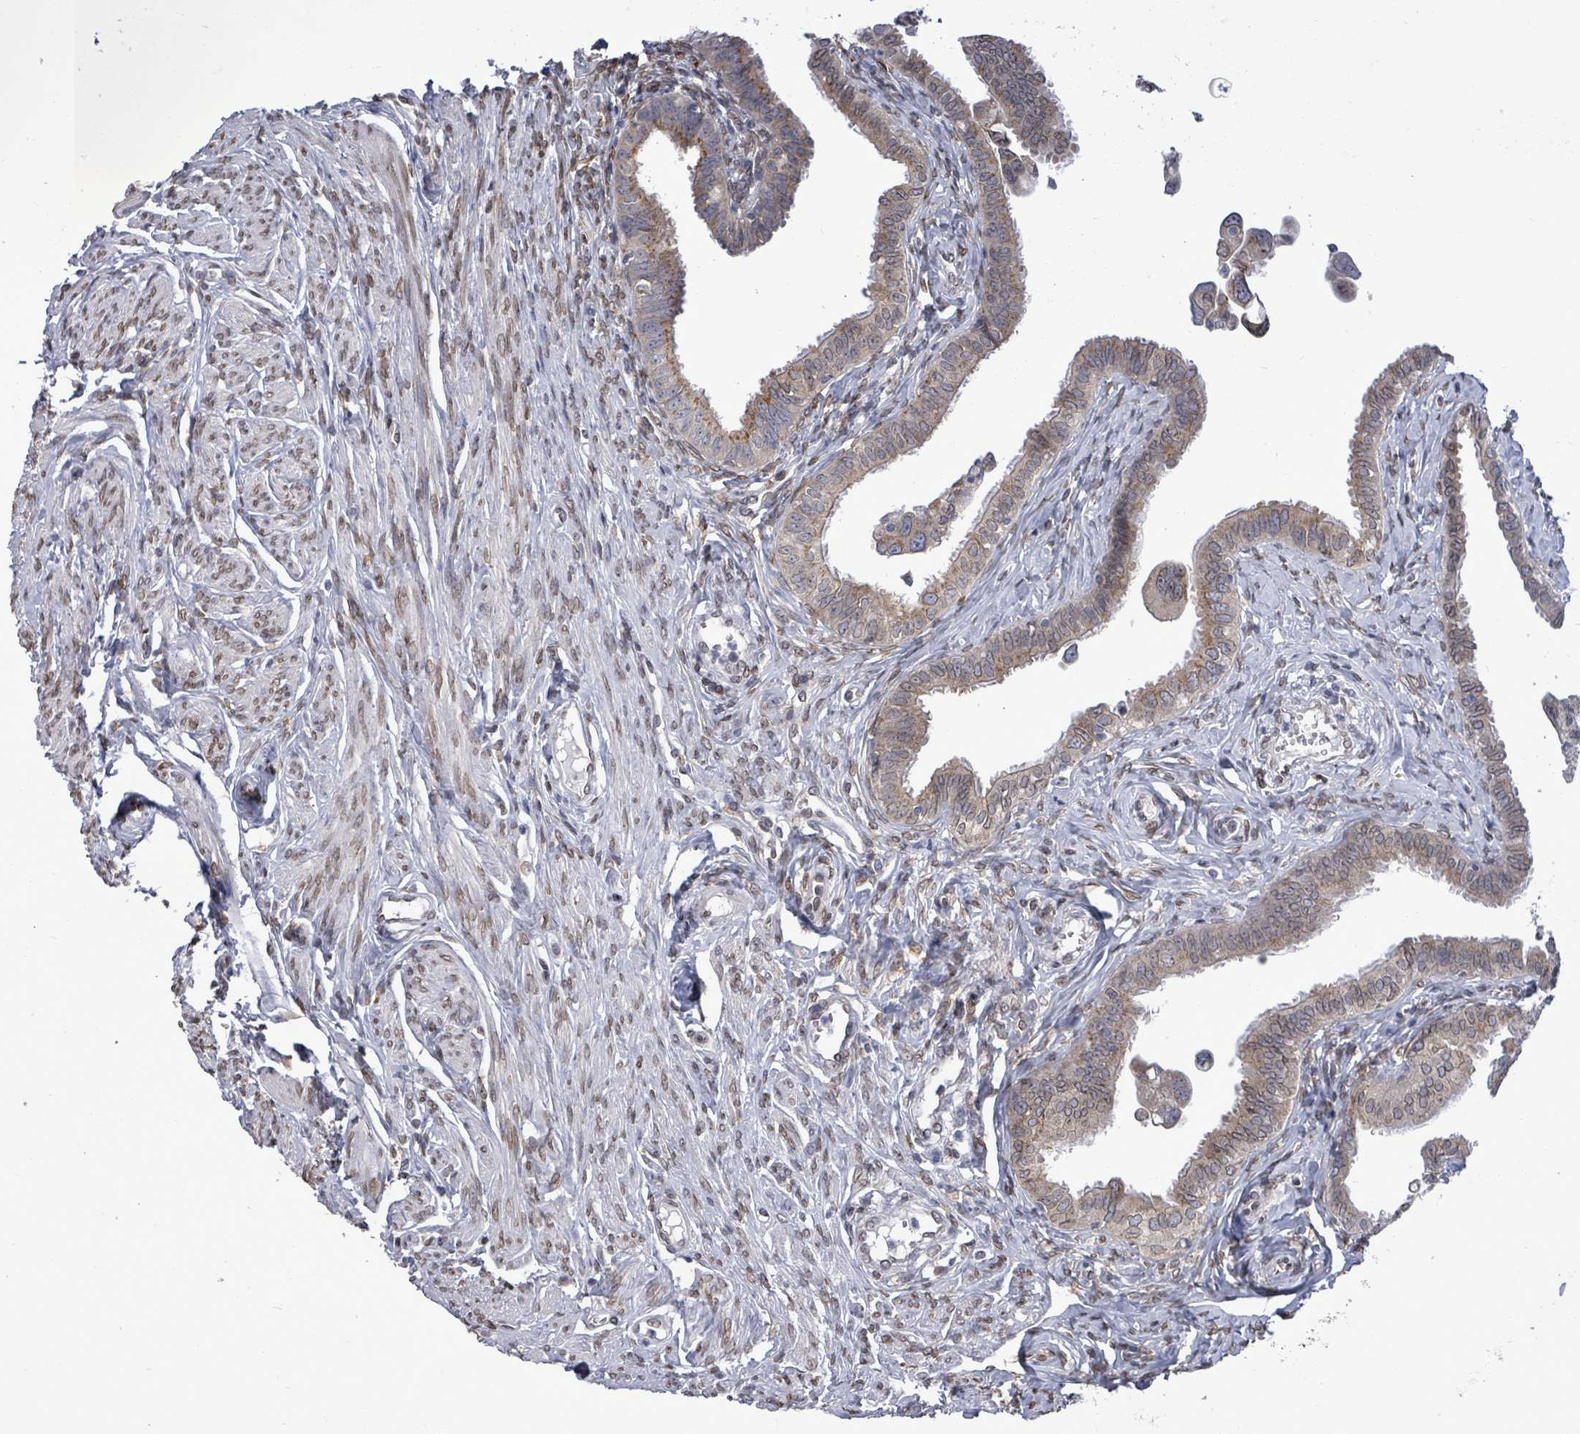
{"staining": {"intensity": "moderate", "quantity": ">75%", "location": "cytoplasmic/membranous"}, "tissue": "fallopian tube", "cell_type": "Glandular cells", "image_type": "normal", "snomed": [{"axis": "morphology", "description": "Normal tissue, NOS"}, {"axis": "morphology", "description": "Carcinoma, NOS"}, {"axis": "topography", "description": "Fallopian tube"}, {"axis": "topography", "description": "Ovary"}], "caption": "Protein expression analysis of unremarkable fallopian tube reveals moderate cytoplasmic/membranous expression in approximately >75% of glandular cells. (brown staining indicates protein expression, while blue staining denotes nuclei).", "gene": "ARFGAP1", "patient": {"sex": "female", "age": 59}}